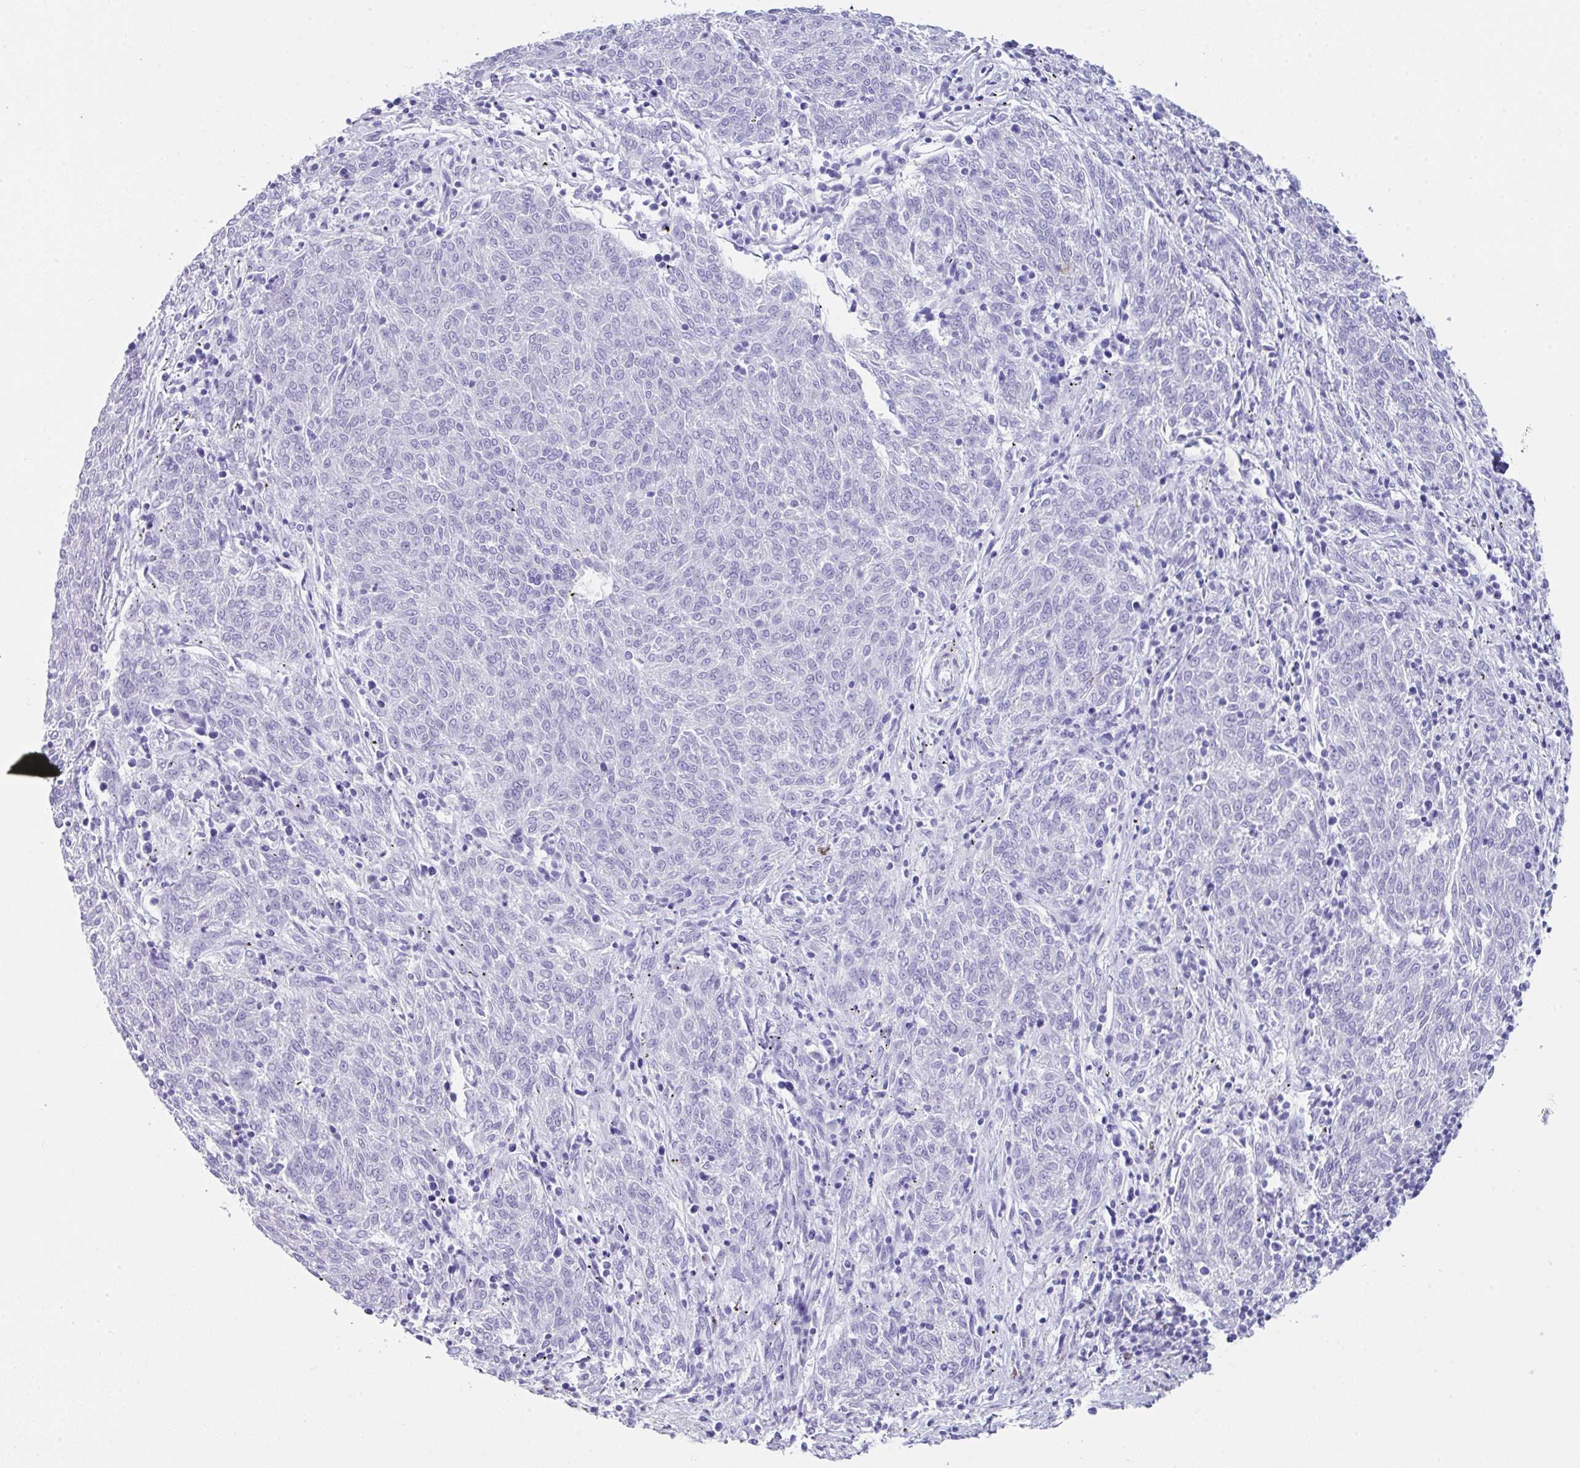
{"staining": {"intensity": "negative", "quantity": "none", "location": "none"}, "tissue": "melanoma", "cell_type": "Tumor cells", "image_type": "cancer", "snomed": [{"axis": "morphology", "description": "Malignant melanoma, NOS"}, {"axis": "topography", "description": "Skin"}], "caption": "Tumor cells are negative for protein expression in human melanoma.", "gene": "LGALS4", "patient": {"sex": "female", "age": 72}}